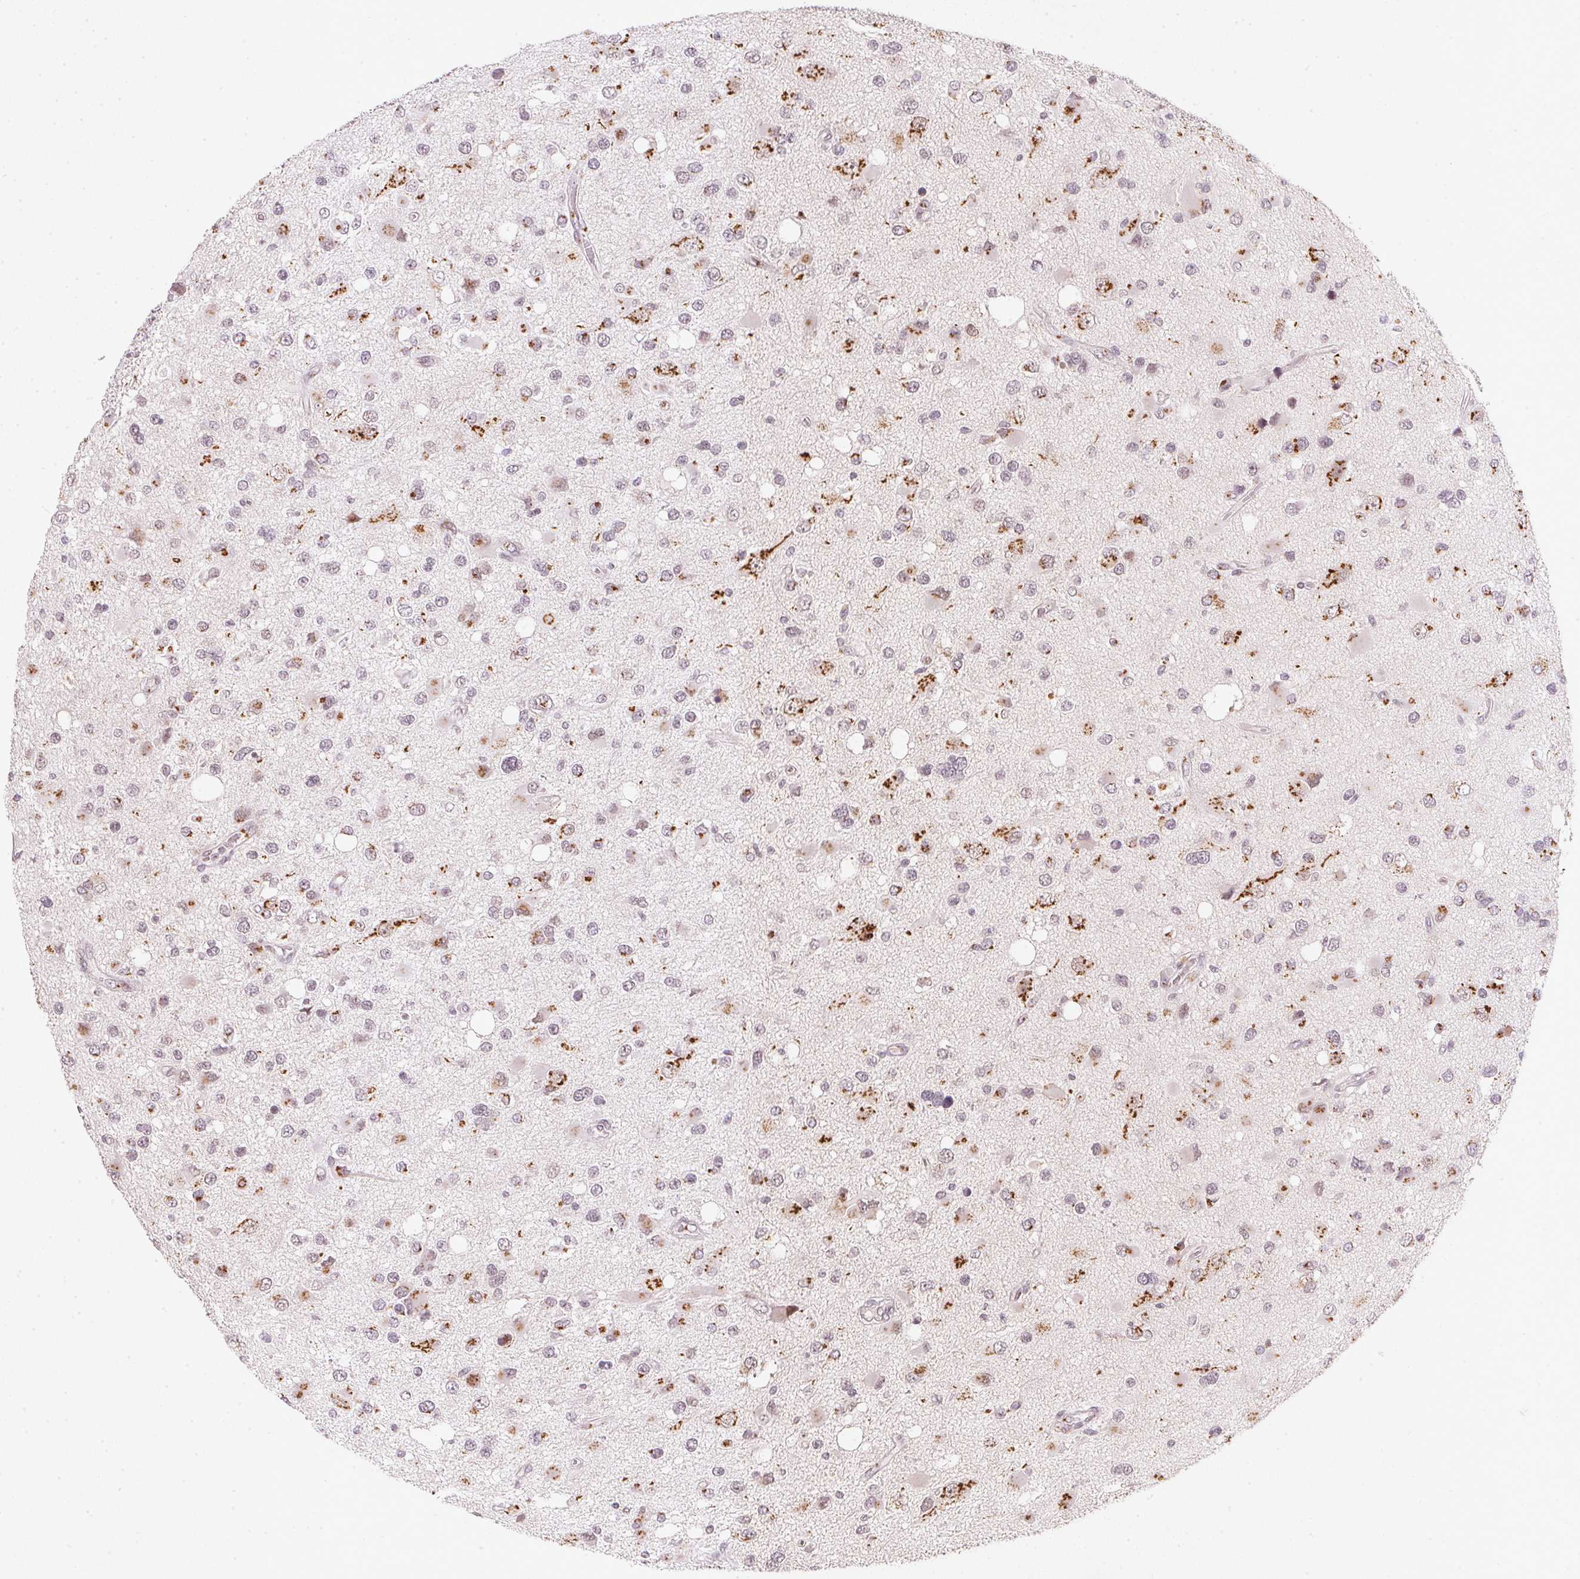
{"staining": {"intensity": "moderate", "quantity": "25%-75%", "location": "cytoplasmic/membranous"}, "tissue": "glioma", "cell_type": "Tumor cells", "image_type": "cancer", "snomed": [{"axis": "morphology", "description": "Glioma, malignant, High grade"}, {"axis": "topography", "description": "Brain"}], "caption": "Human malignant high-grade glioma stained with a brown dye demonstrates moderate cytoplasmic/membranous positive positivity in about 25%-75% of tumor cells.", "gene": "RAB22A", "patient": {"sex": "male", "age": 53}}